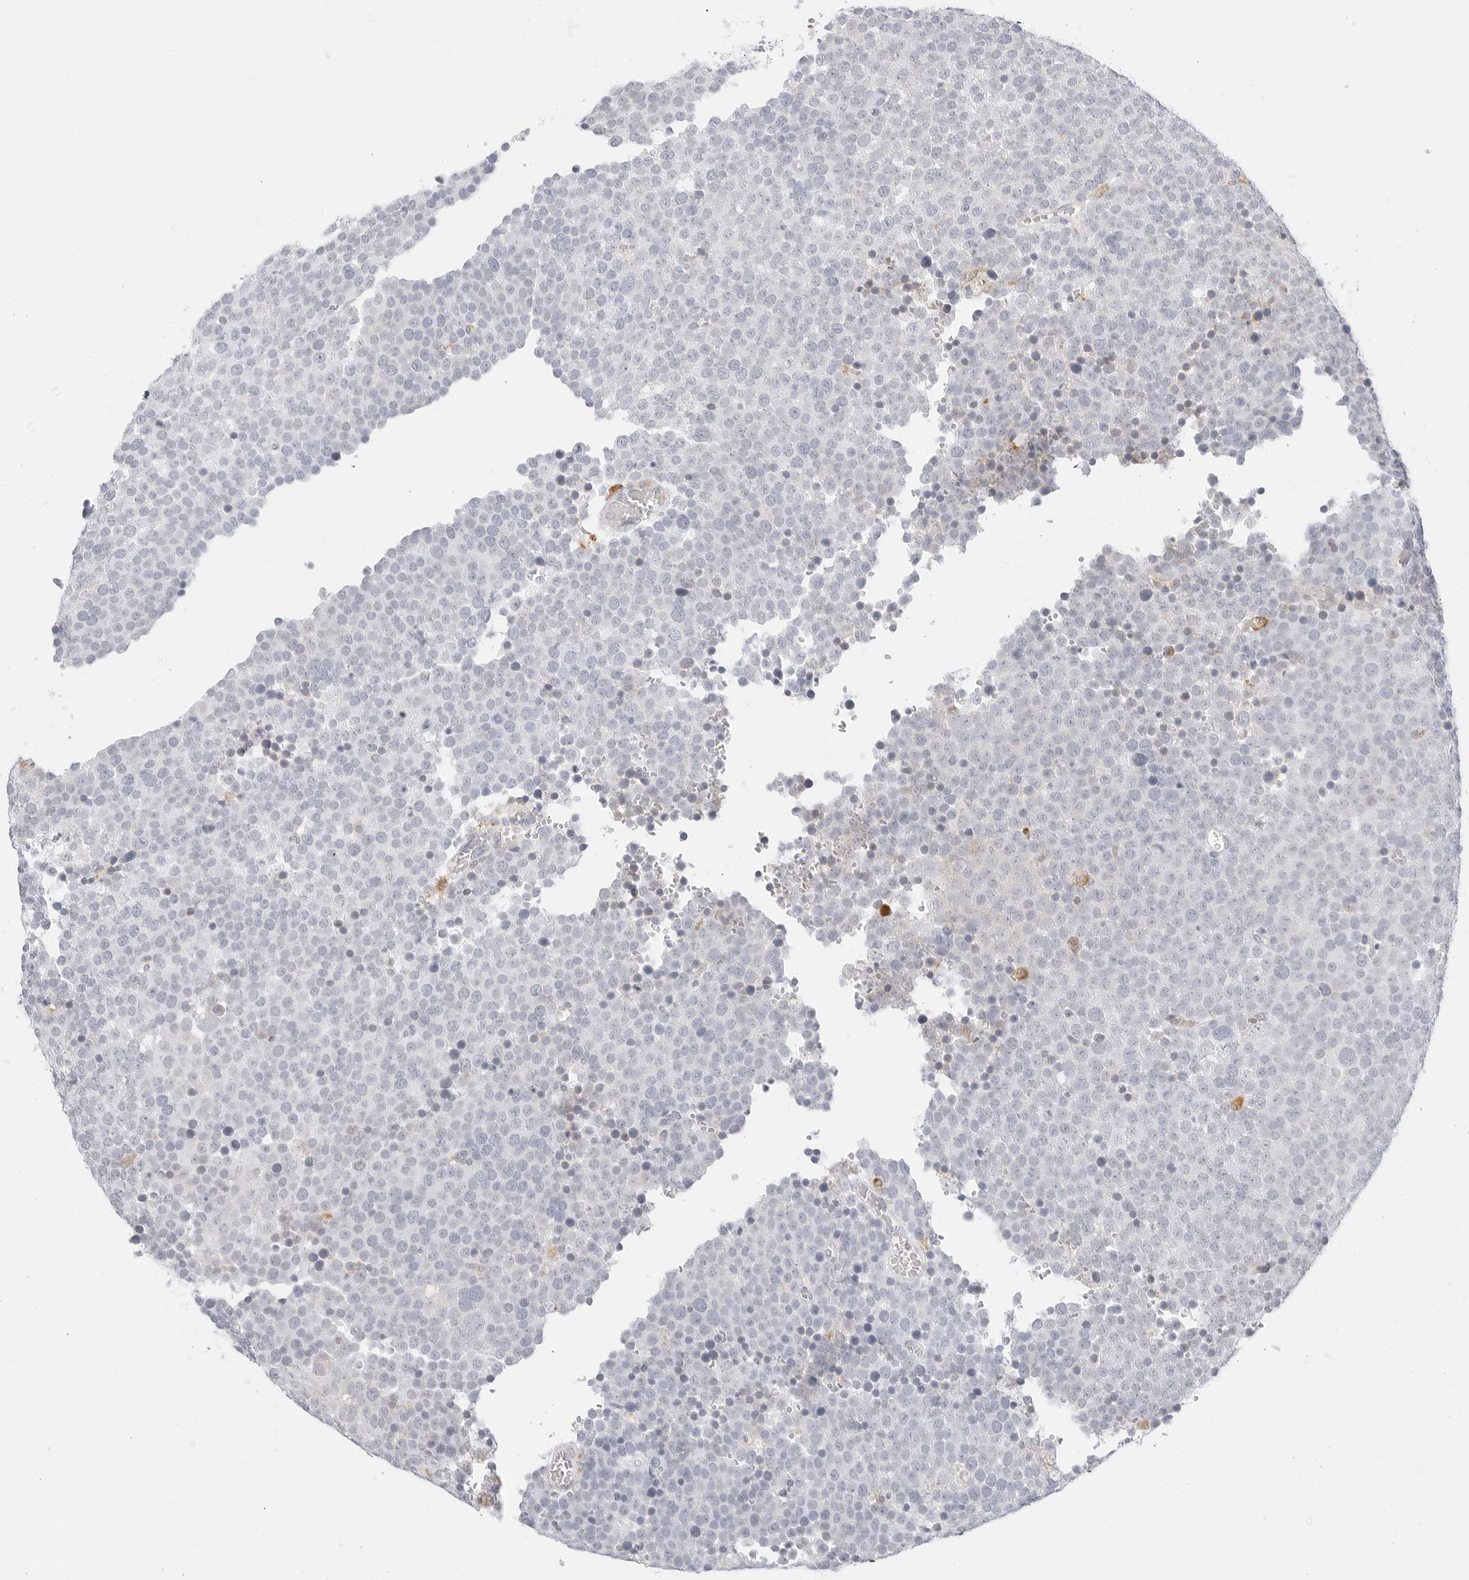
{"staining": {"intensity": "negative", "quantity": "none", "location": "none"}, "tissue": "testis cancer", "cell_type": "Tumor cells", "image_type": "cancer", "snomed": [{"axis": "morphology", "description": "Seminoma, NOS"}, {"axis": "topography", "description": "Testis"}], "caption": "Immunohistochemistry (IHC) histopathology image of neoplastic tissue: testis cancer (seminoma) stained with DAB exhibits no significant protein staining in tumor cells. (Immunohistochemistry (IHC), brightfield microscopy, high magnification).", "gene": "THEM4", "patient": {"sex": "male", "age": 71}}